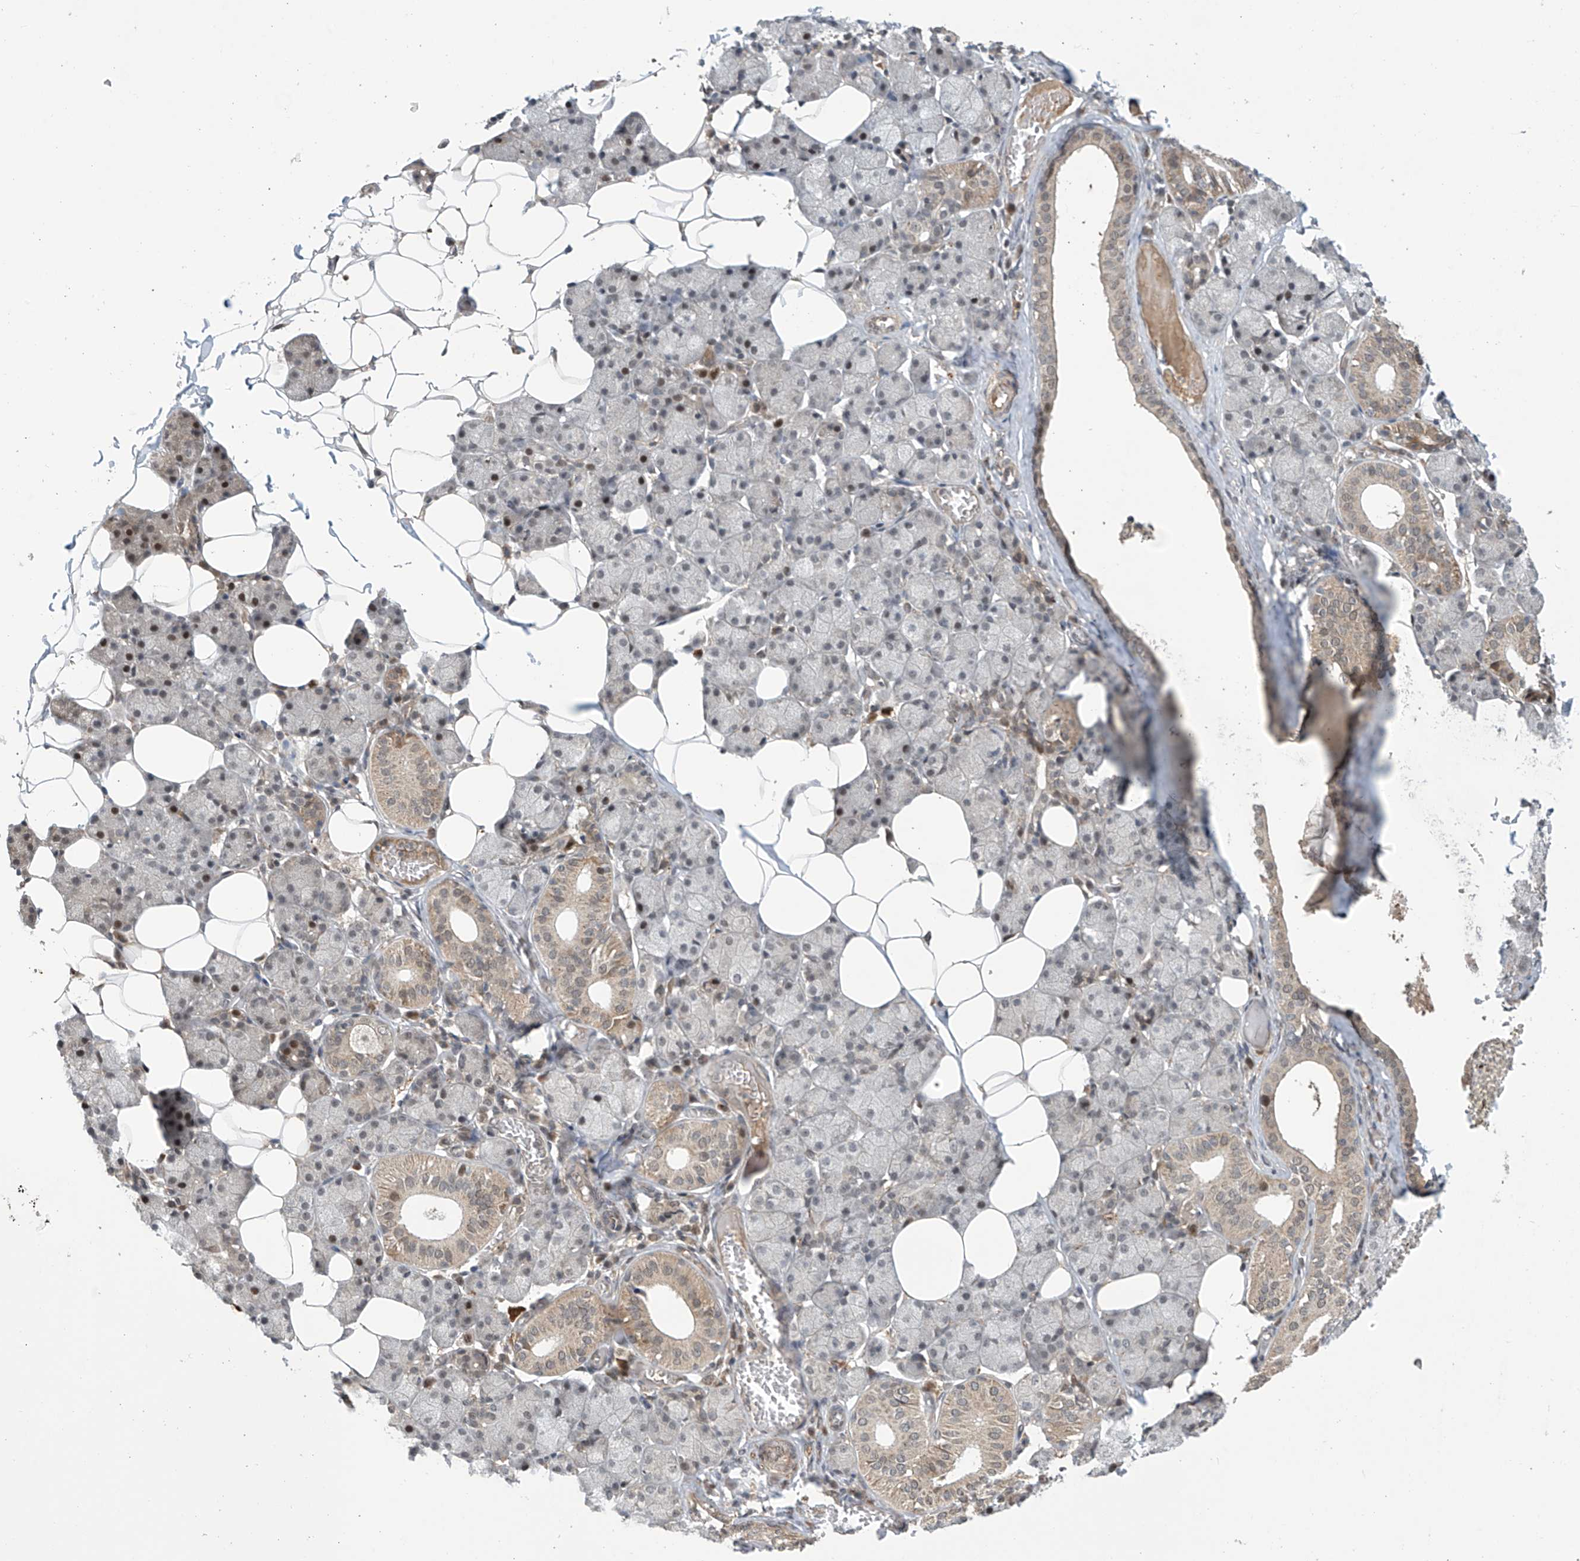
{"staining": {"intensity": "moderate", "quantity": "25%-75%", "location": "cytoplasmic/membranous,nuclear"}, "tissue": "salivary gland", "cell_type": "Glandular cells", "image_type": "normal", "snomed": [{"axis": "morphology", "description": "Normal tissue, NOS"}, {"axis": "topography", "description": "Salivary gland"}], "caption": "A photomicrograph of human salivary gland stained for a protein reveals moderate cytoplasmic/membranous,nuclear brown staining in glandular cells. The staining was performed using DAB (3,3'-diaminobenzidine), with brown indicating positive protein expression. Nuclei are stained blue with hematoxylin.", "gene": "ABHD13", "patient": {"sex": "female", "age": 33}}